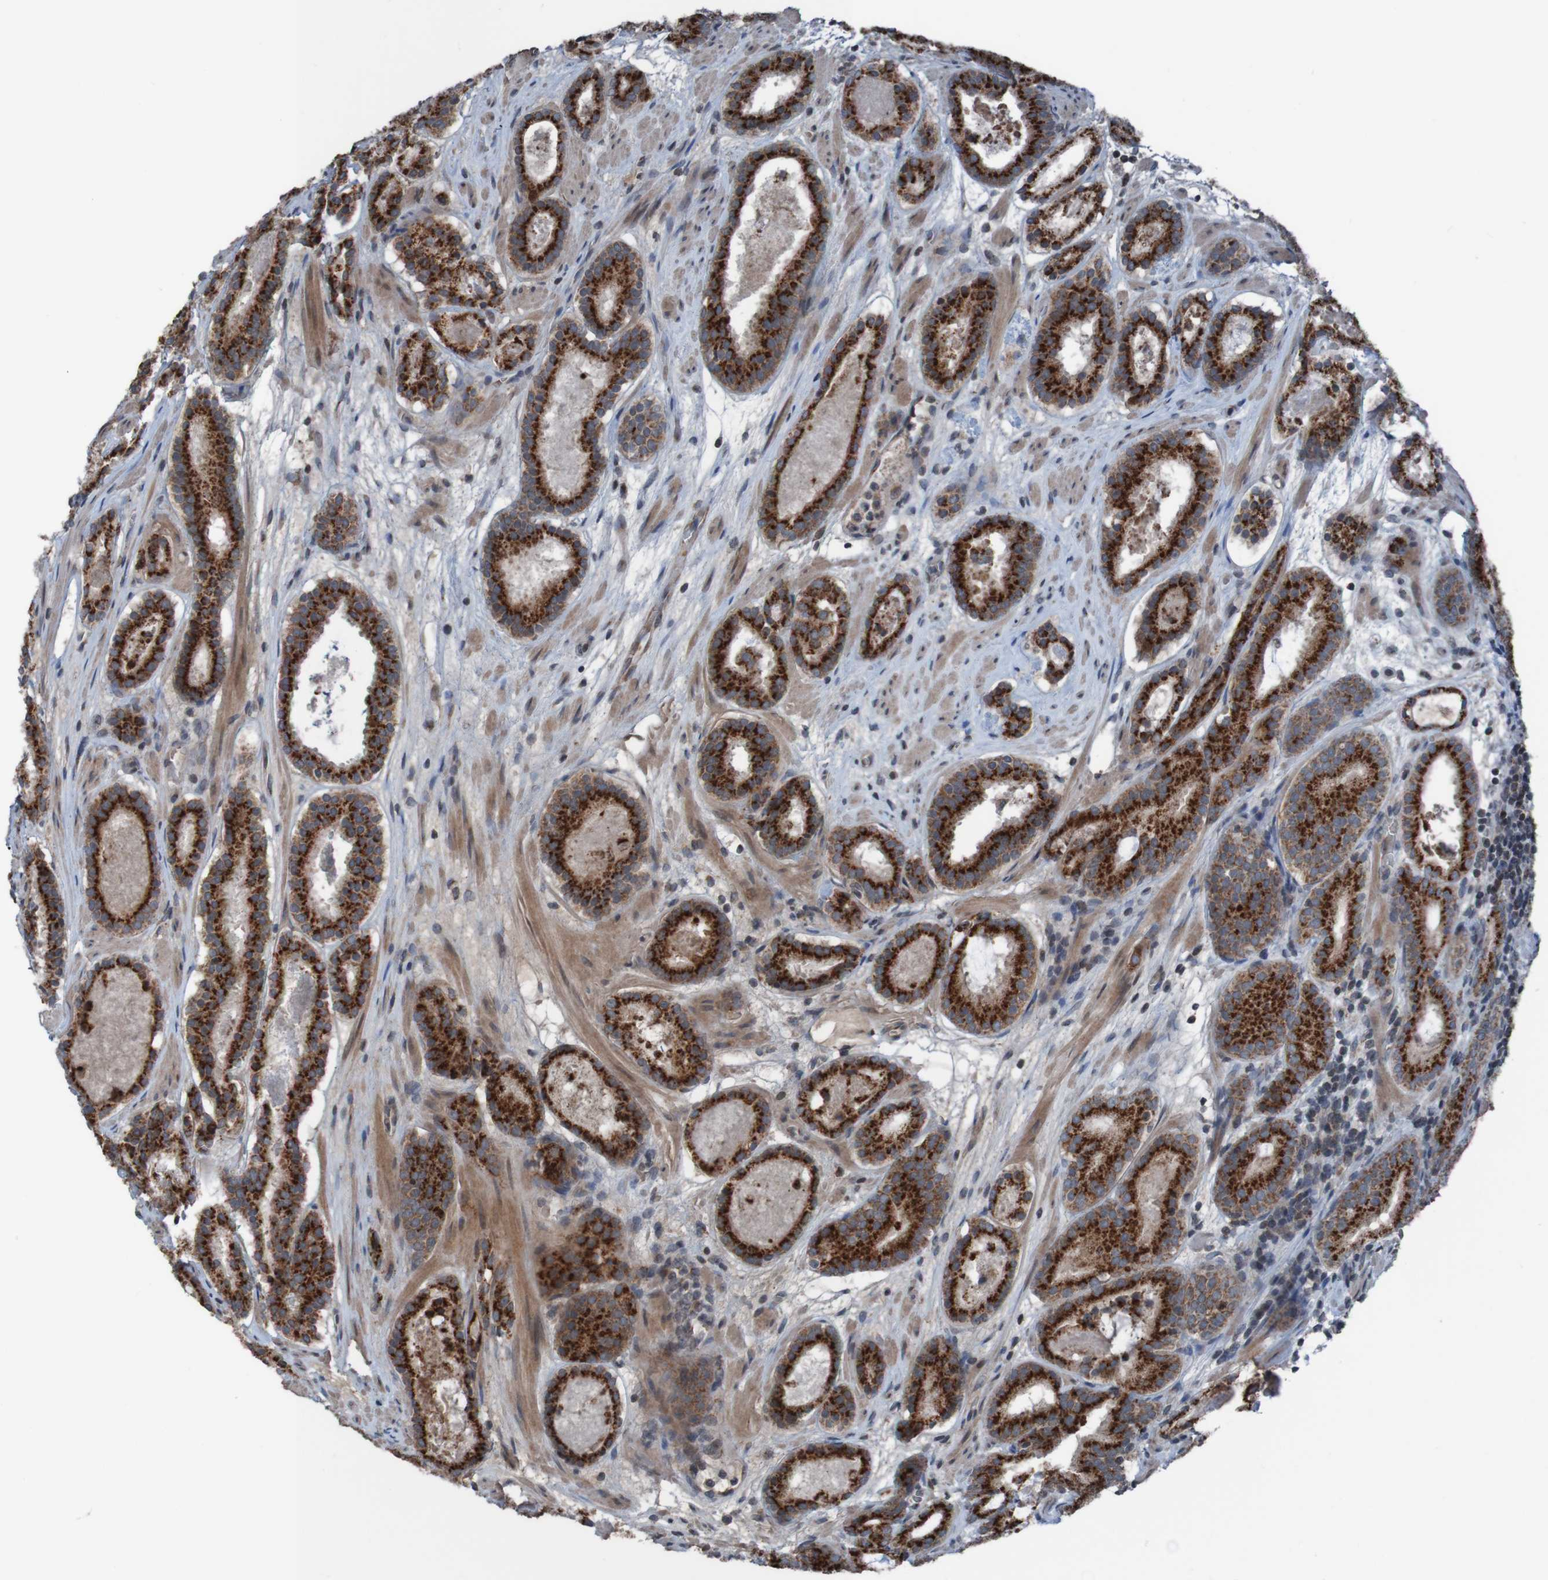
{"staining": {"intensity": "strong", "quantity": ">75%", "location": "cytoplasmic/membranous"}, "tissue": "prostate cancer", "cell_type": "Tumor cells", "image_type": "cancer", "snomed": [{"axis": "morphology", "description": "Adenocarcinoma, Low grade"}, {"axis": "topography", "description": "Prostate"}], "caption": "About >75% of tumor cells in human prostate adenocarcinoma (low-grade) reveal strong cytoplasmic/membranous protein positivity as visualized by brown immunohistochemical staining.", "gene": "UNG", "patient": {"sex": "male", "age": 69}}